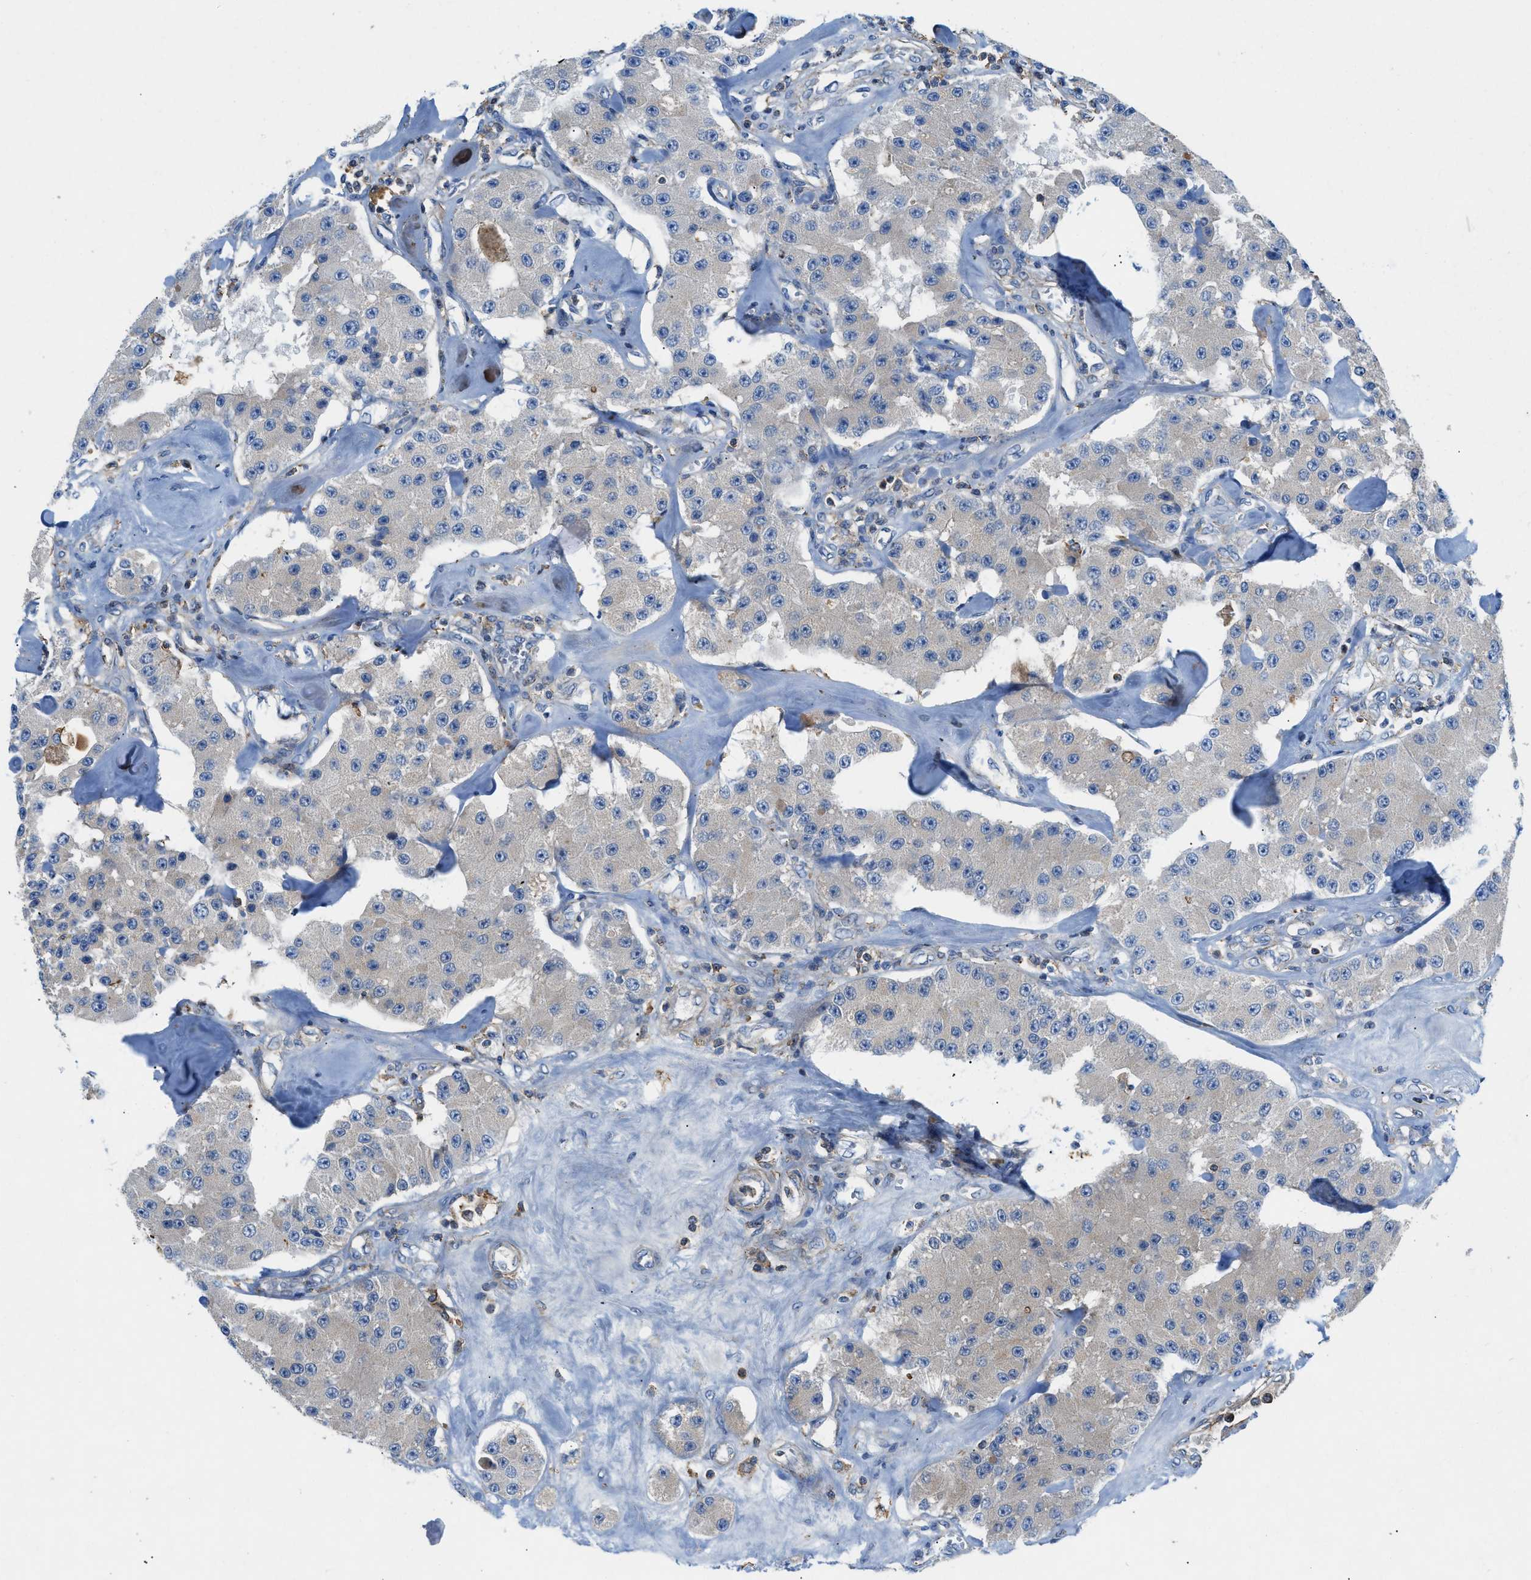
{"staining": {"intensity": "negative", "quantity": "none", "location": "none"}, "tissue": "carcinoid", "cell_type": "Tumor cells", "image_type": "cancer", "snomed": [{"axis": "morphology", "description": "Carcinoid, malignant, NOS"}, {"axis": "topography", "description": "Pancreas"}], "caption": "Tumor cells show no significant expression in malignant carcinoid.", "gene": "ATP6V0D1", "patient": {"sex": "male", "age": 41}}